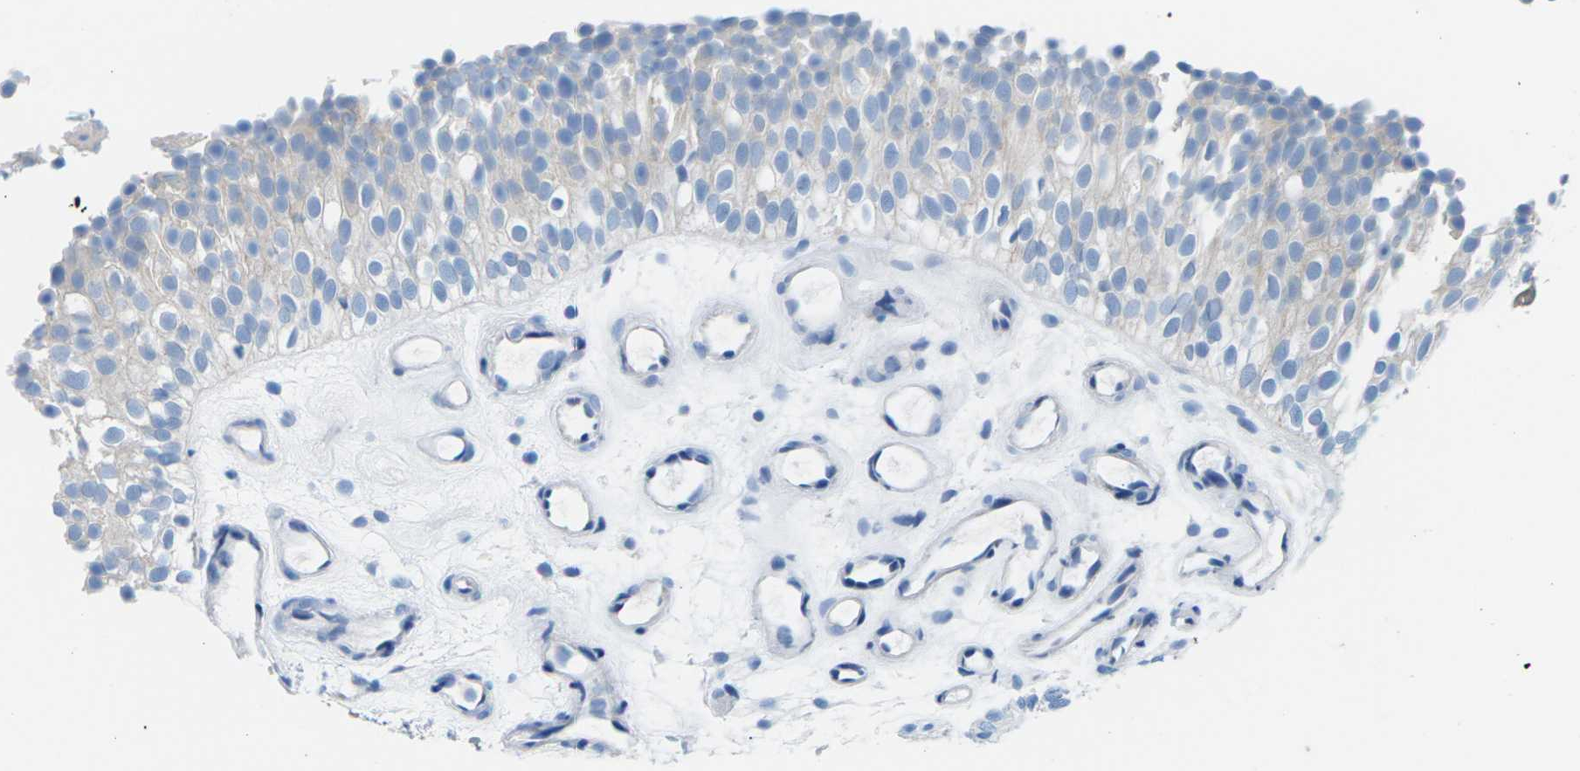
{"staining": {"intensity": "negative", "quantity": "none", "location": "none"}, "tissue": "urothelial cancer", "cell_type": "Tumor cells", "image_type": "cancer", "snomed": [{"axis": "morphology", "description": "Urothelial carcinoma, Low grade"}, {"axis": "topography", "description": "Urinary bladder"}], "caption": "Immunohistochemical staining of human urothelial cancer shows no significant staining in tumor cells.", "gene": "SYNGR2", "patient": {"sex": "male", "age": 78}}